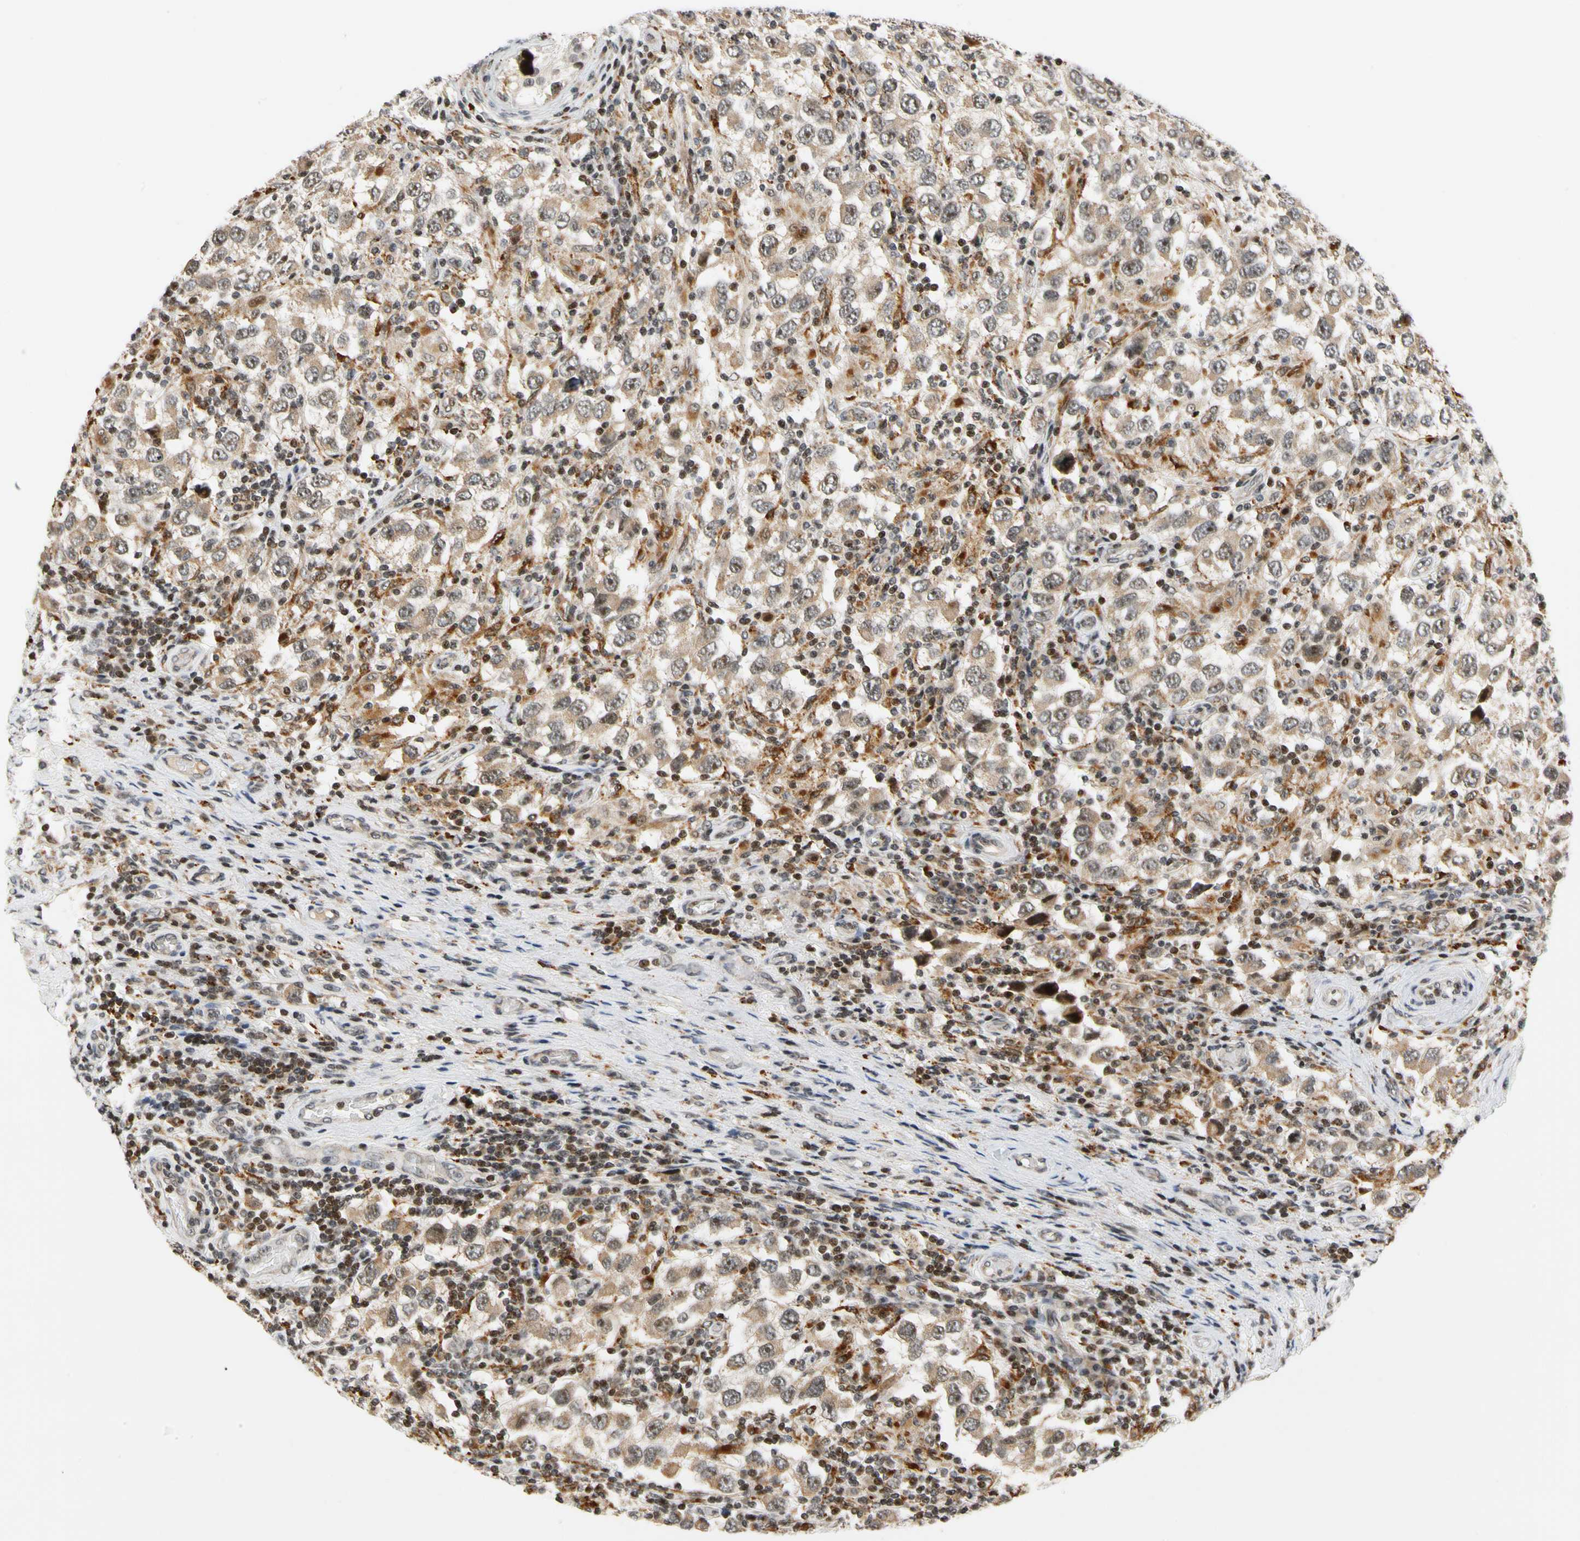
{"staining": {"intensity": "weak", "quantity": ">75%", "location": "cytoplasmic/membranous,nuclear"}, "tissue": "testis cancer", "cell_type": "Tumor cells", "image_type": "cancer", "snomed": [{"axis": "morphology", "description": "Carcinoma, Embryonal, NOS"}, {"axis": "topography", "description": "Testis"}], "caption": "Immunohistochemistry (IHC) staining of embryonal carcinoma (testis), which displays low levels of weak cytoplasmic/membranous and nuclear expression in approximately >75% of tumor cells indicating weak cytoplasmic/membranous and nuclear protein staining. The staining was performed using DAB (3,3'-diaminobenzidine) (brown) for protein detection and nuclei were counterstained in hematoxylin (blue).", "gene": "CDK7", "patient": {"sex": "male", "age": 21}}